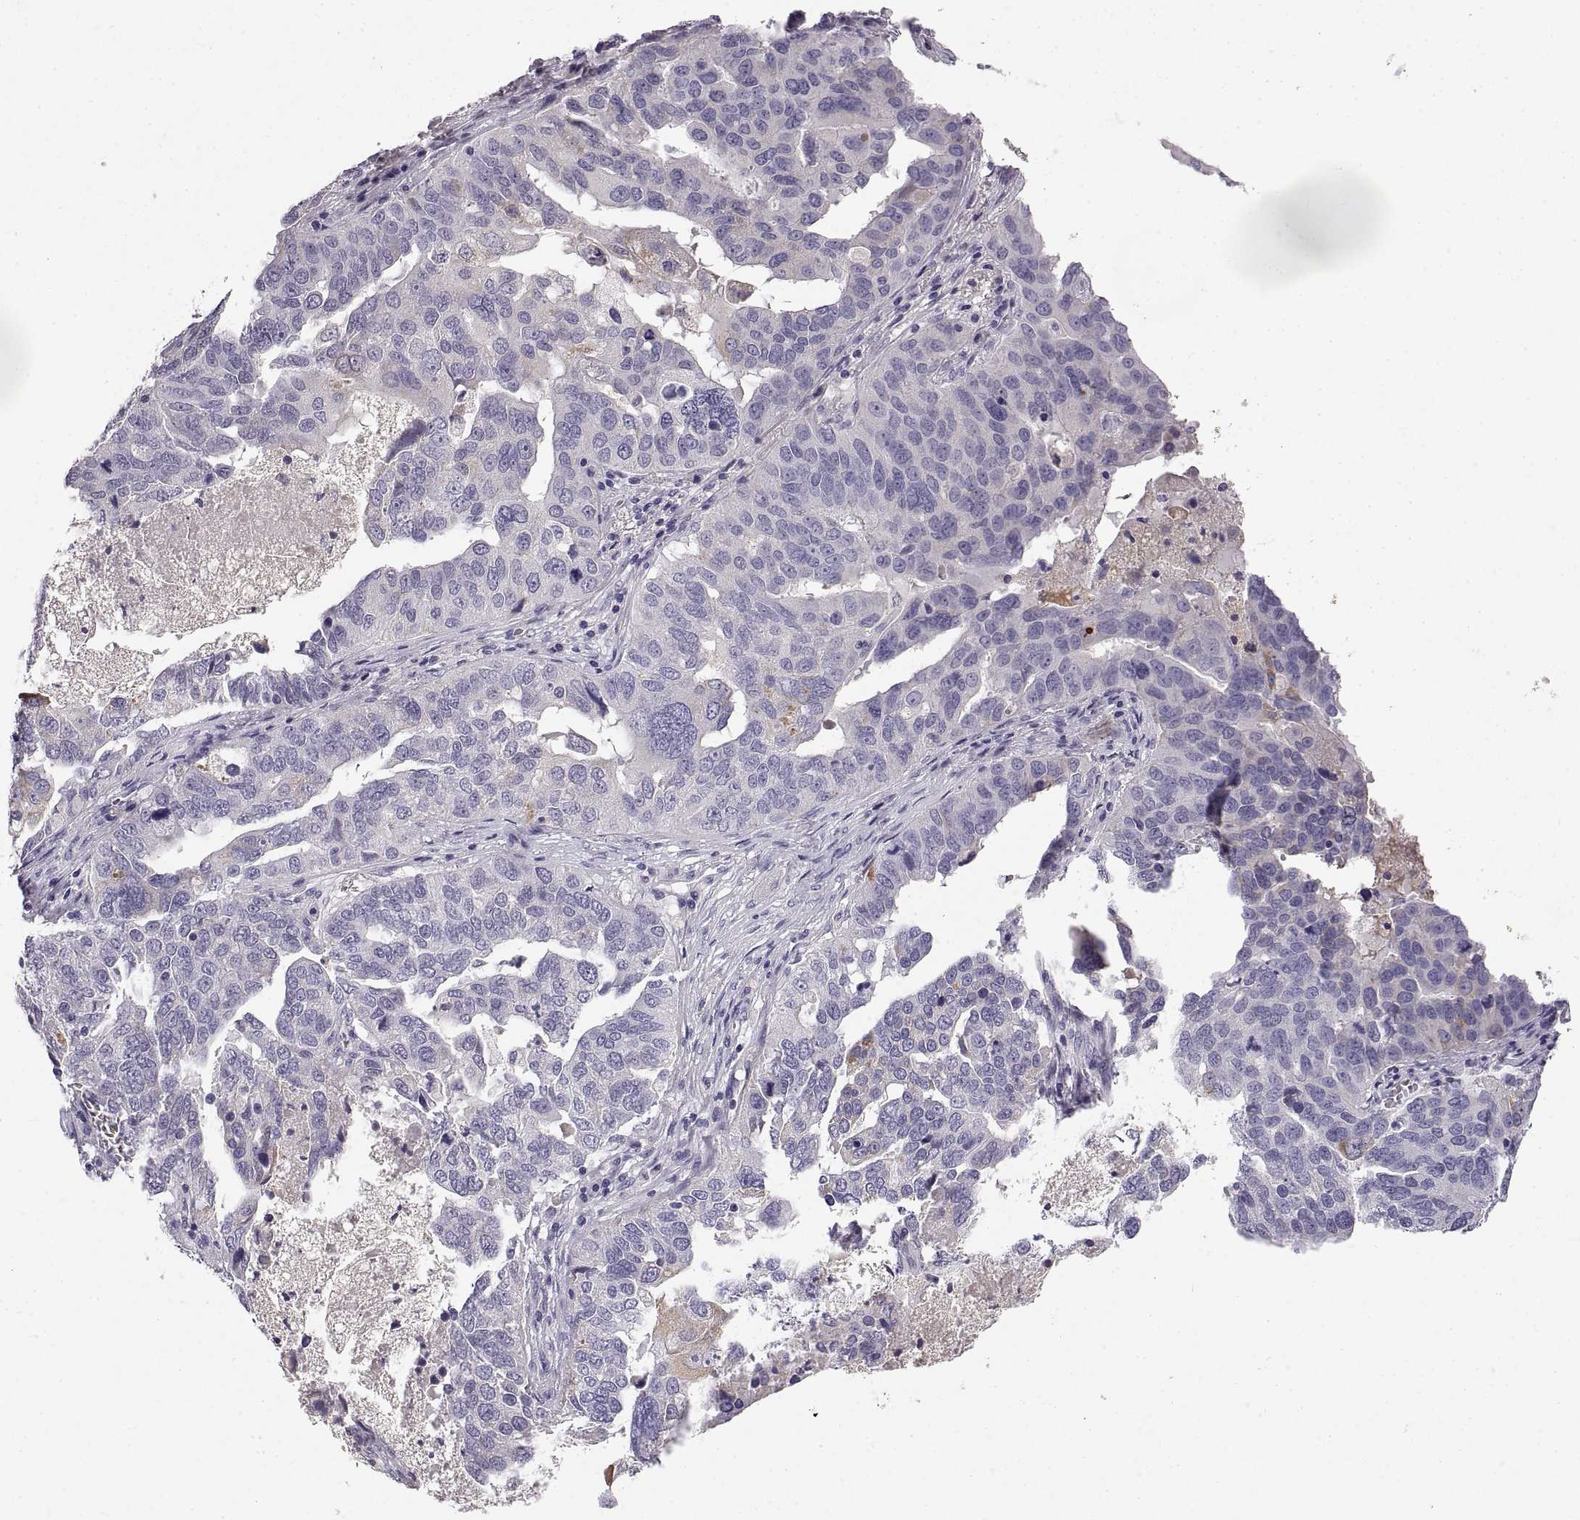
{"staining": {"intensity": "negative", "quantity": "none", "location": "none"}, "tissue": "ovarian cancer", "cell_type": "Tumor cells", "image_type": "cancer", "snomed": [{"axis": "morphology", "description": "Carcinoma, endometroid"}, {"axis": "topography", "description": "Soft tissue"}, {"axis": "topography", "description": "Ovary"}], "caption": "Tumor cells show no significant protein staining in ovarian endometroid carcinoma.", "gene": "ADAM32", "patient": {"sex": "female", "age": 52}}